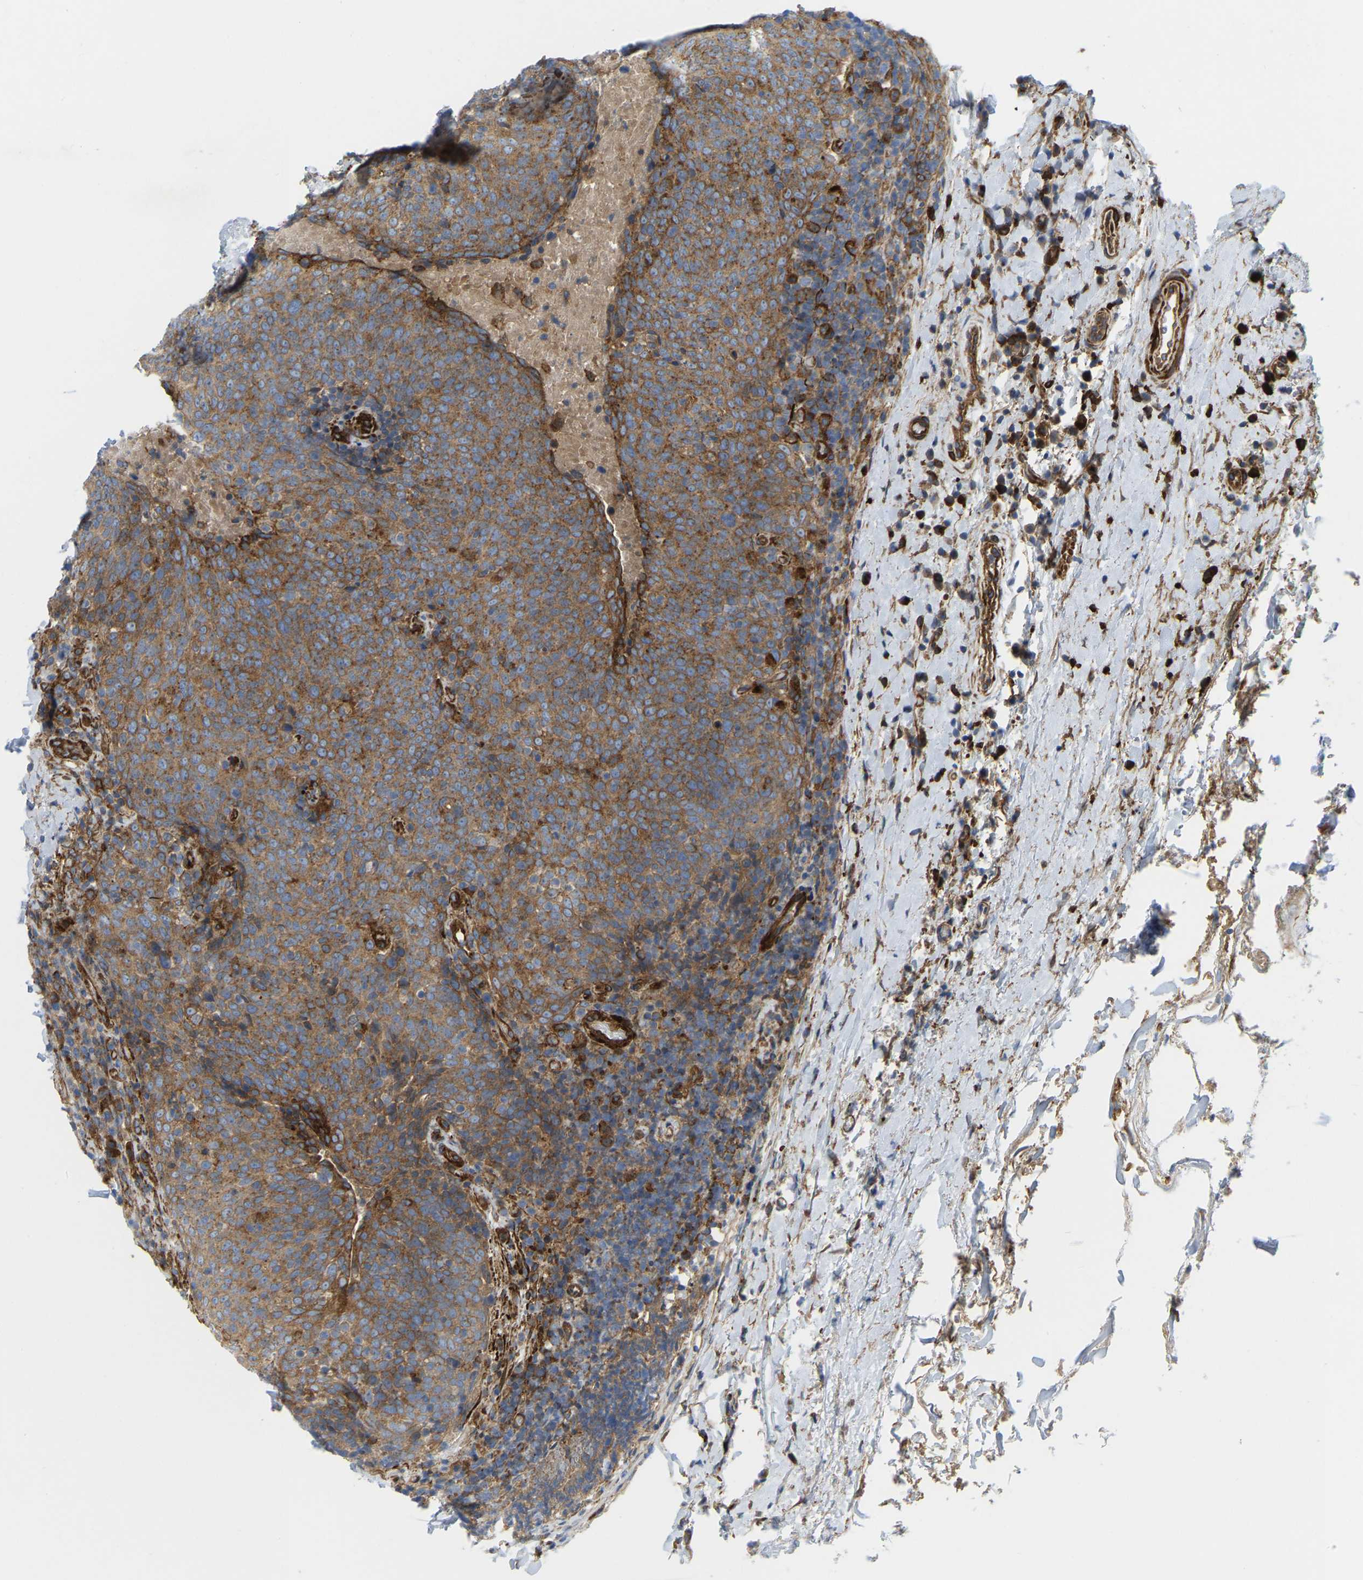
{"staining": {"intensity": "moderate", "quantity": ">75%", "location": "cytoplasmic/membranous"}, "tissue": "head and neck cancer", "cell_type": "Tumor cells", "image_type": "cancer", "snomed": [{"axis": "morphology", "description": "Squamous cell carcinoma, NOS"}, {"axis": "morphology", "description": "Squamous cell carcinoma, metastatic, NOS"}, {"axis": "topography", "description": "Lymph node"}, {"axis": "topography", "description": "Head-Neck"}], "caption": "Immunohistochemical staining of head and neck cancer (squamous cell carcinoma) demonstrates medium levels of moderate cytoplasmic/membranous positivity in approximately >75% of tumor cells.", "gene": "PICALM", "patient": {"sex": "male", "age": 62}}